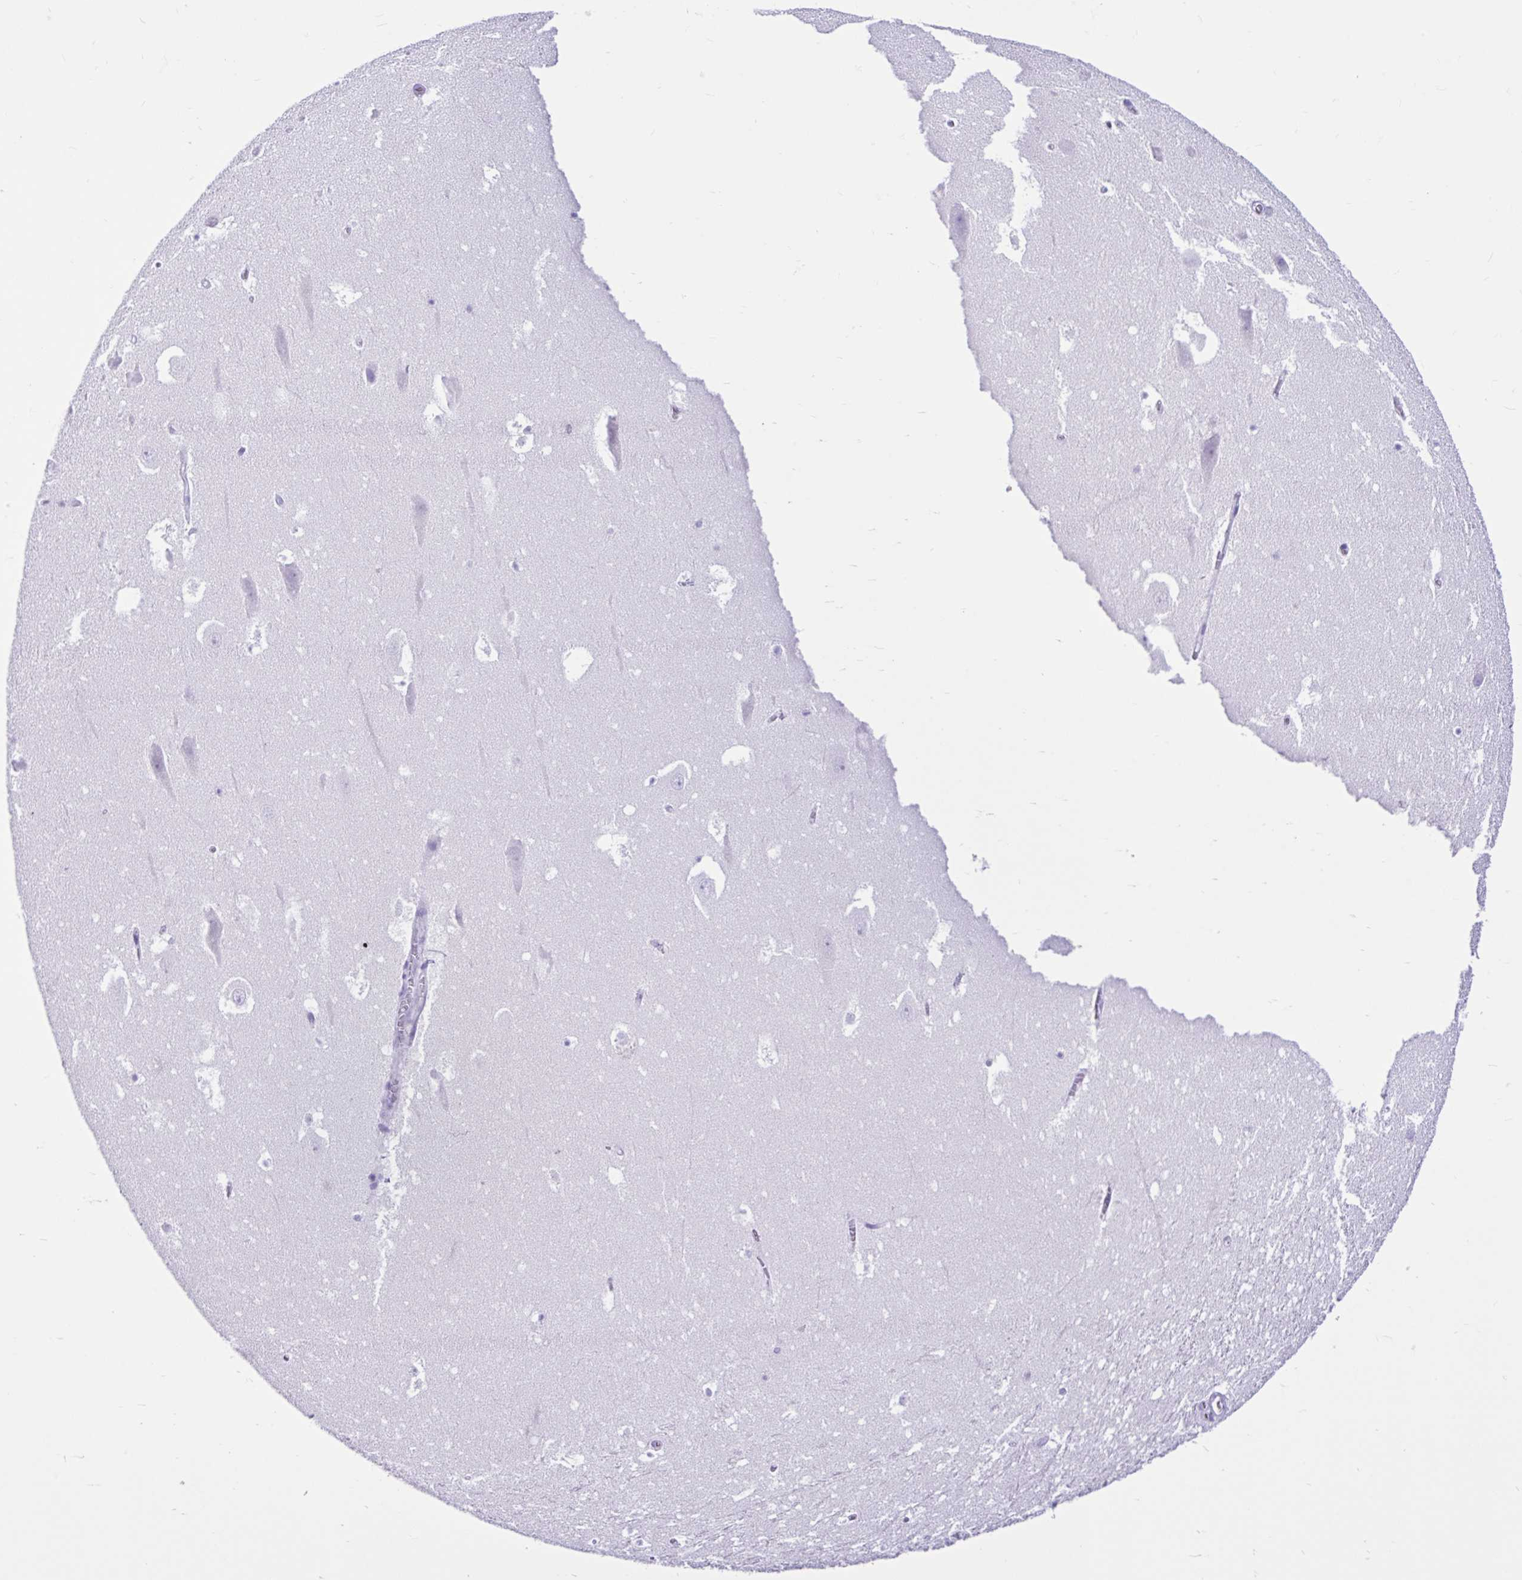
{"staining": {"intensity": "negative", "quantity": "none", "location": "none"}, "tissue": "hippocampus", "cell_type": "Glial cells", "image_type": "normal", "snomed": [{"axis": "morphology", "description": "Normal tissue, NOS"}, {"axis": "topography", "description": "Hippocampus"}], "caption": "DAB immunohistochemical staining of benign hippocampus displays no significant staining in glial cells.", "gene": "CYP19A1", "patient": {"sex": "female", "age": 42}}